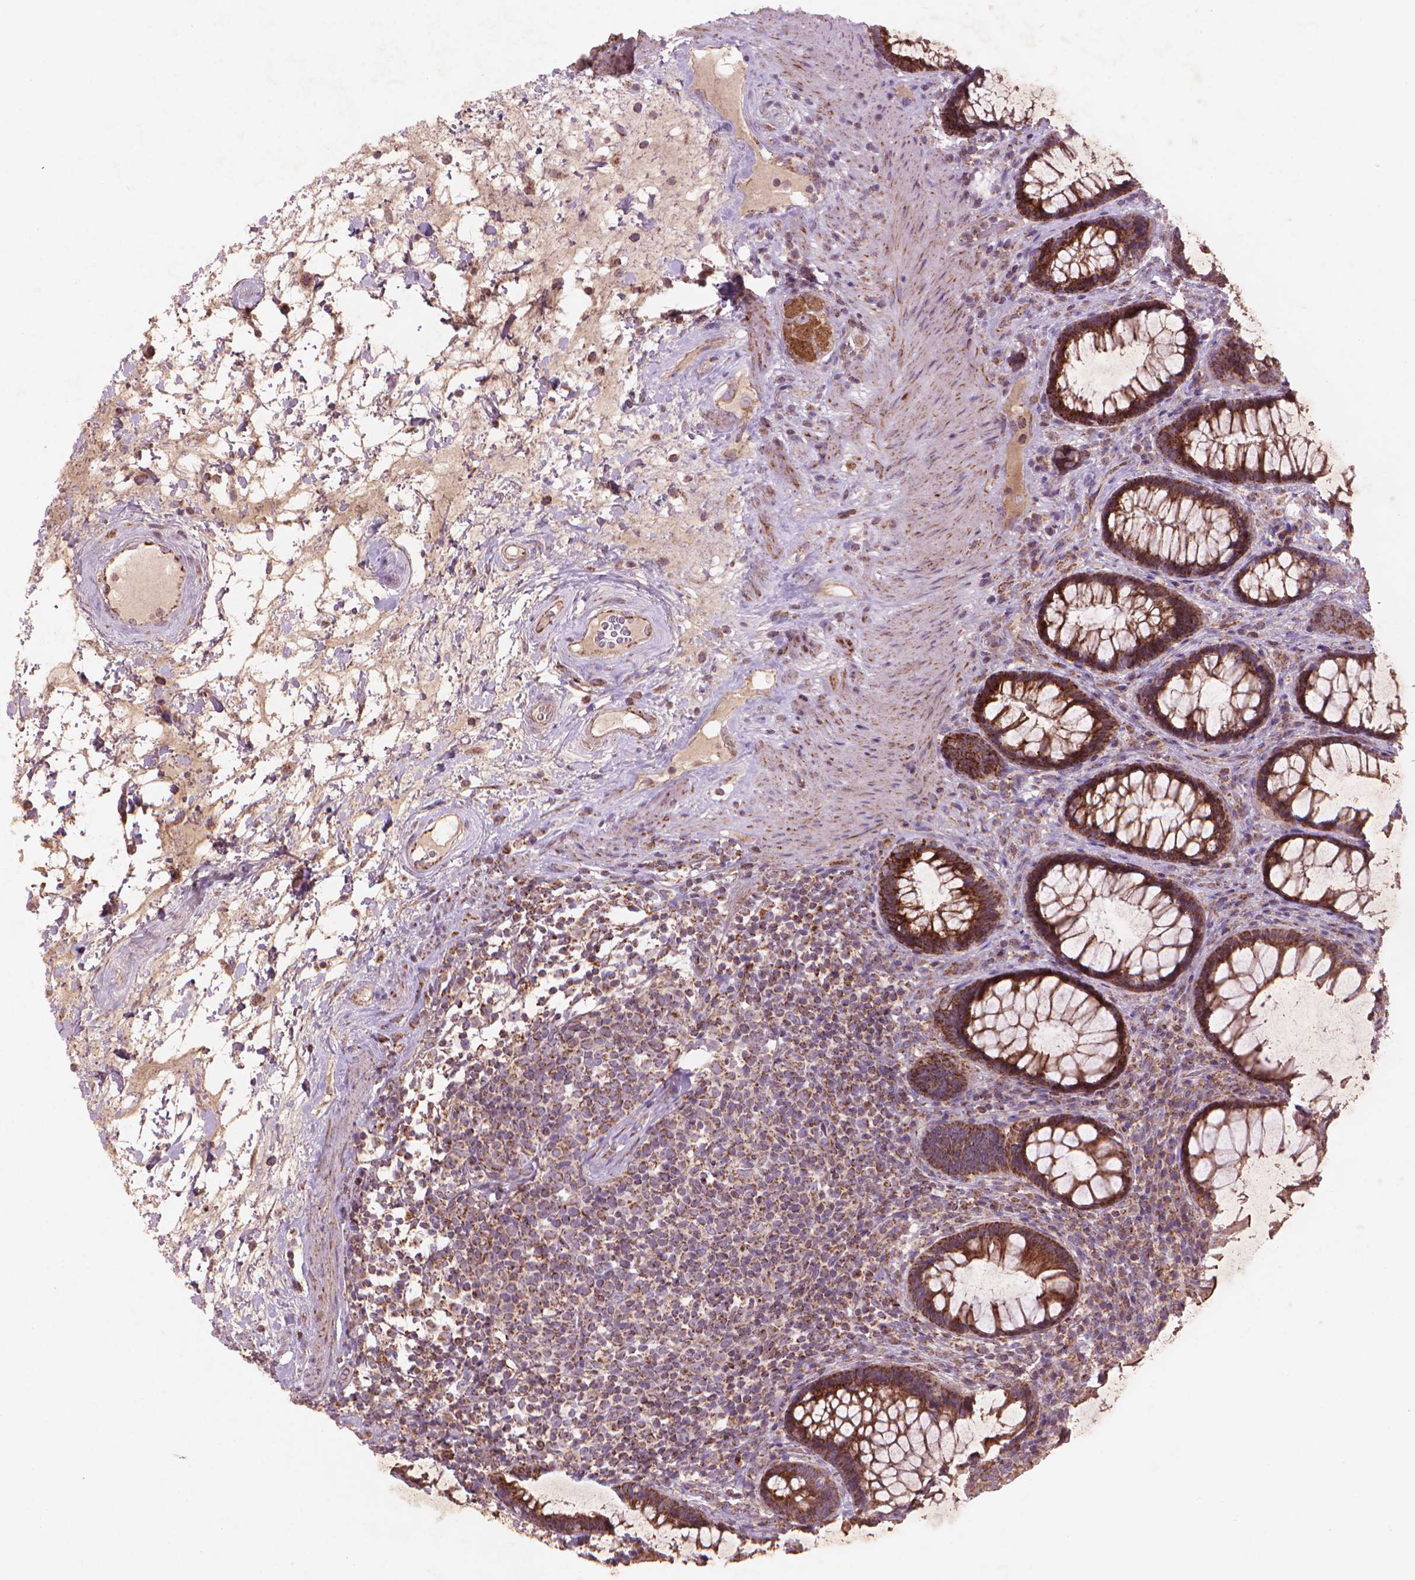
{"staining": {"intensity": "strong", "quantity": ">75%", "location": "cytoplasmic/membranous"}, "tissue": "rectum", "cell_type": "Glandular cells", "image_type": "normal", "snomed": [{"axis": "morphology", "description": "Normal tissue, NOS"}, {"axis": "topography", "description": "Rectum"}], "caption": "Immunohistochemical staining of benign human rectum reveals high levels of strong cytoplasmic/membranous positivity in approximately >75% of glandular cells.", "gene": "NLRX1", "patient": {"sex": "male", "age": 72}}